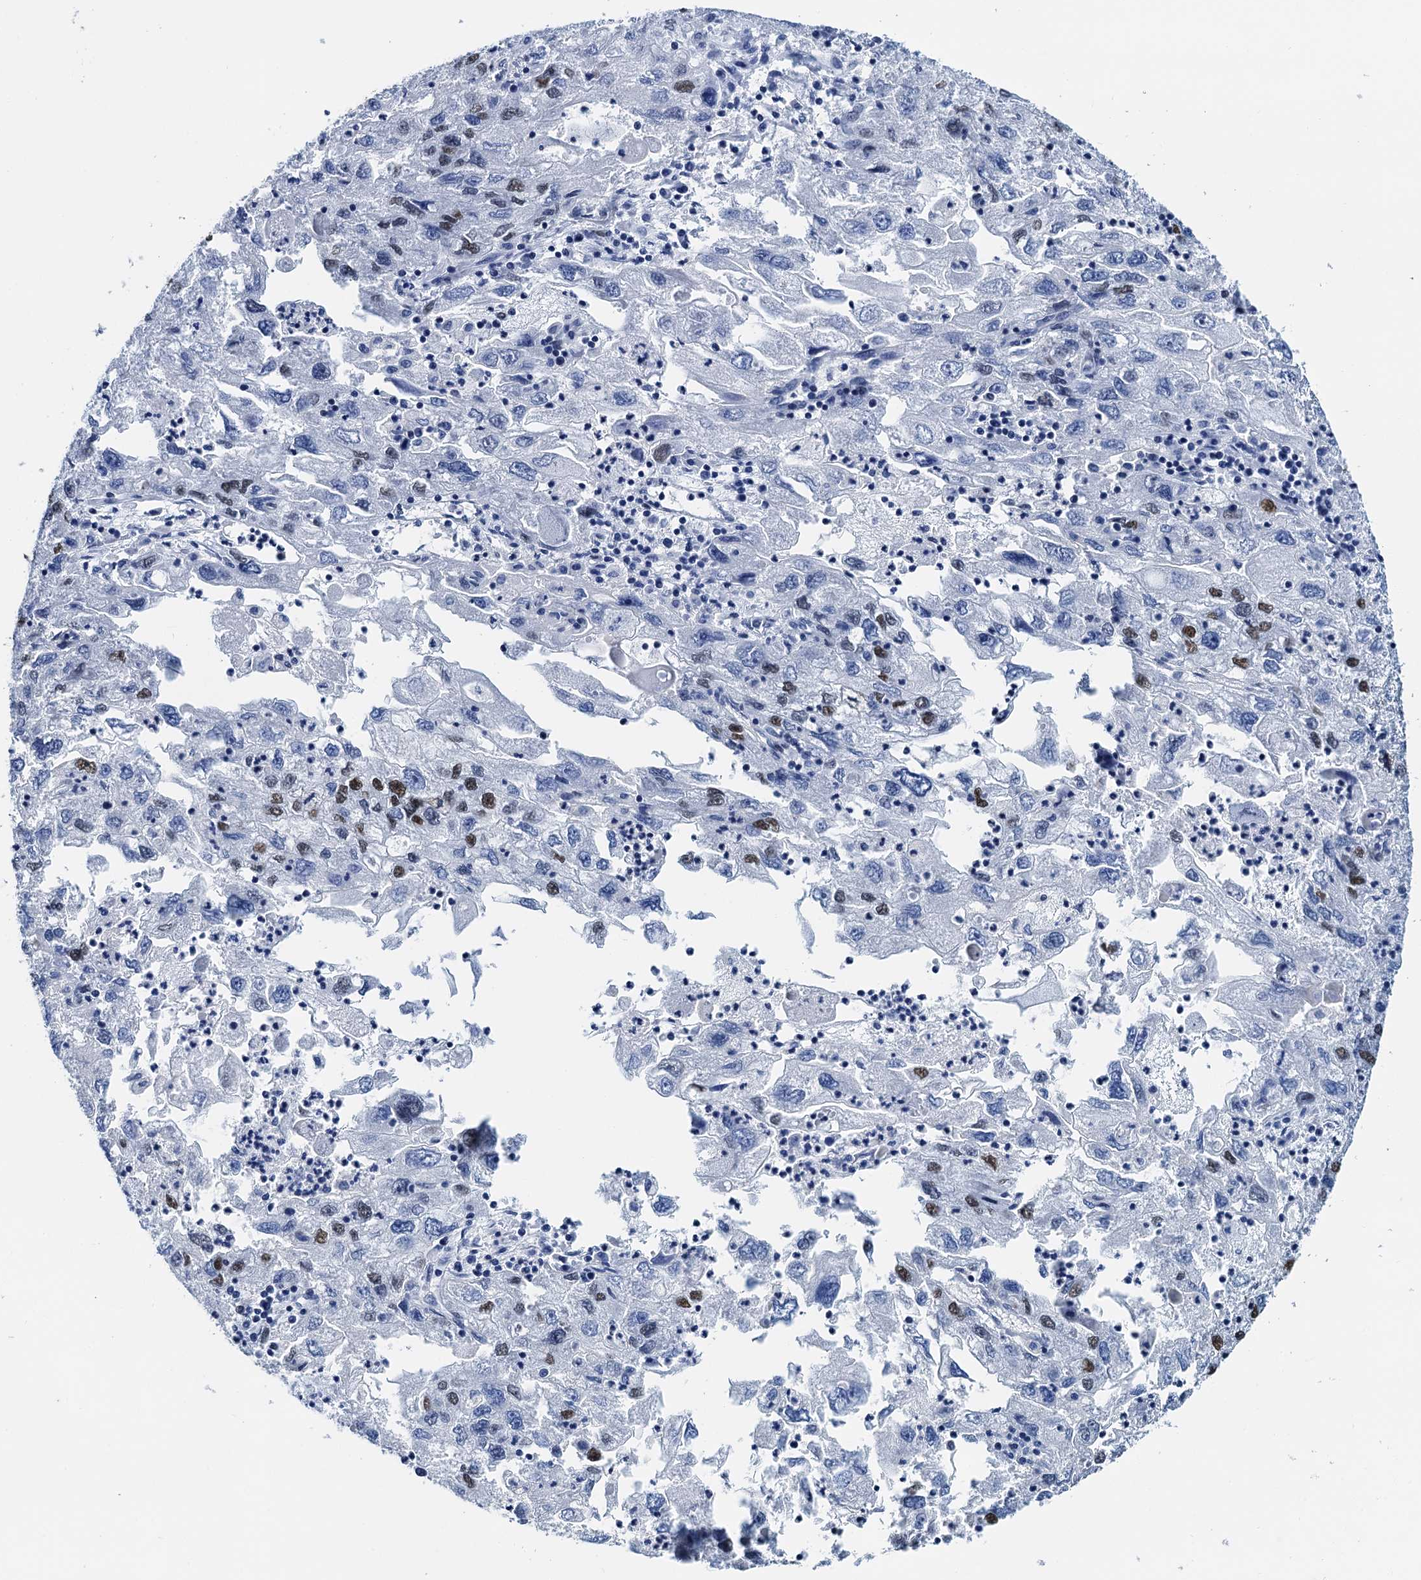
{"staining": {"intensity": "moderate", "quantity": "<25%", "location": "nuclear"}, "tissue": "endometrial cancer", "cell_type": "Tumor cells", "image_type": "cancer", "snomed": [{"axis": "morphology", "description": "Adenocarcinoma, NOS"}, {"axis": "topography", "description": "Endometrium"}], "caption": "Tumor cells reveal low levels of moderate nuclear positivity in approximately <25% of cells in endometrial cancer.", "gene": "SLTM", "patient": {"sex": "female", "age": 49}}